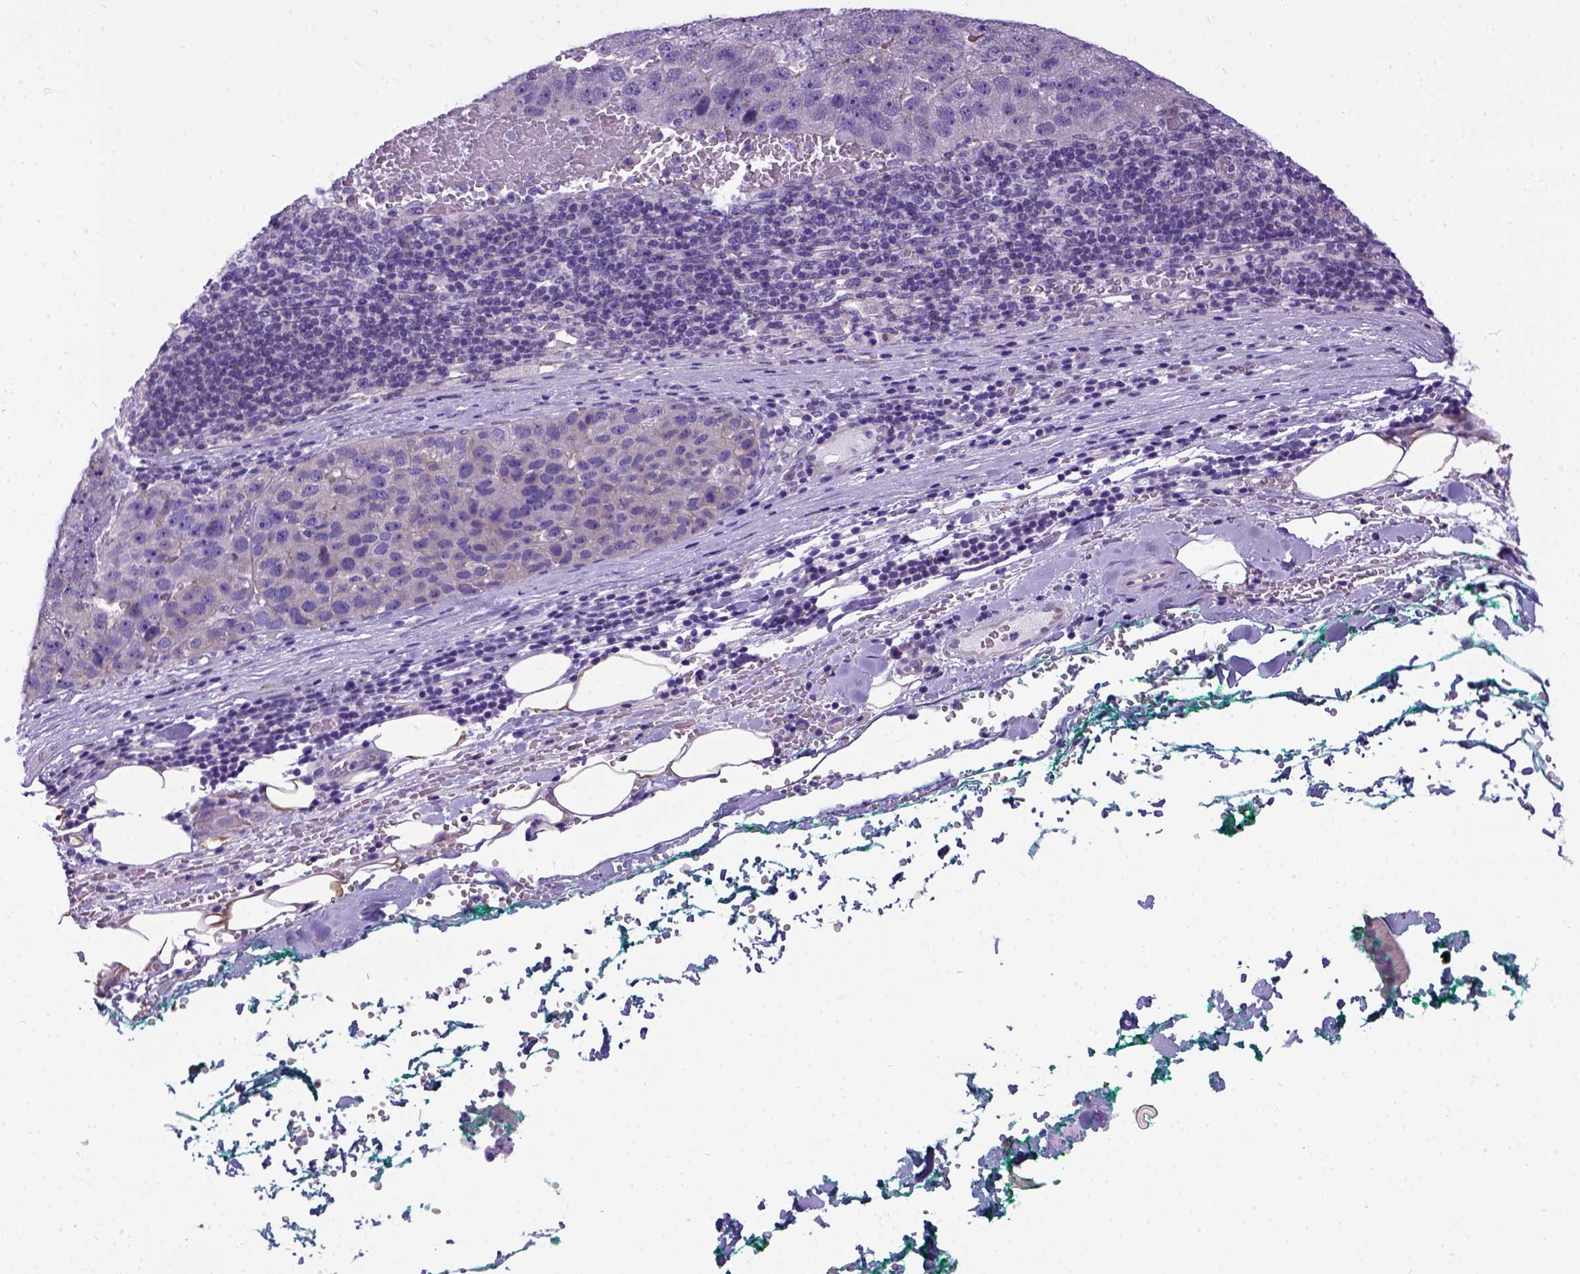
{"staining": {"intensity": "weak", "quantity": "<25%", "location": "cytoplasmic/membranous"}, "tissue": "pancreatic cancer", "cell_type": "Tumor cells", "image_type": "cancer", "snomed": [{"axis": "morphology", "description": "Adenocarcinoma, NOS"}, {"axis": "topography", "description": "Pancreas"}], "caption": "Immunohistochemistry of human adenocarcinoma (pancreatic) reveals no positivity in tumor cells.", "gene": "NEK5", "patient": {"sex": "female", "age": 61}}